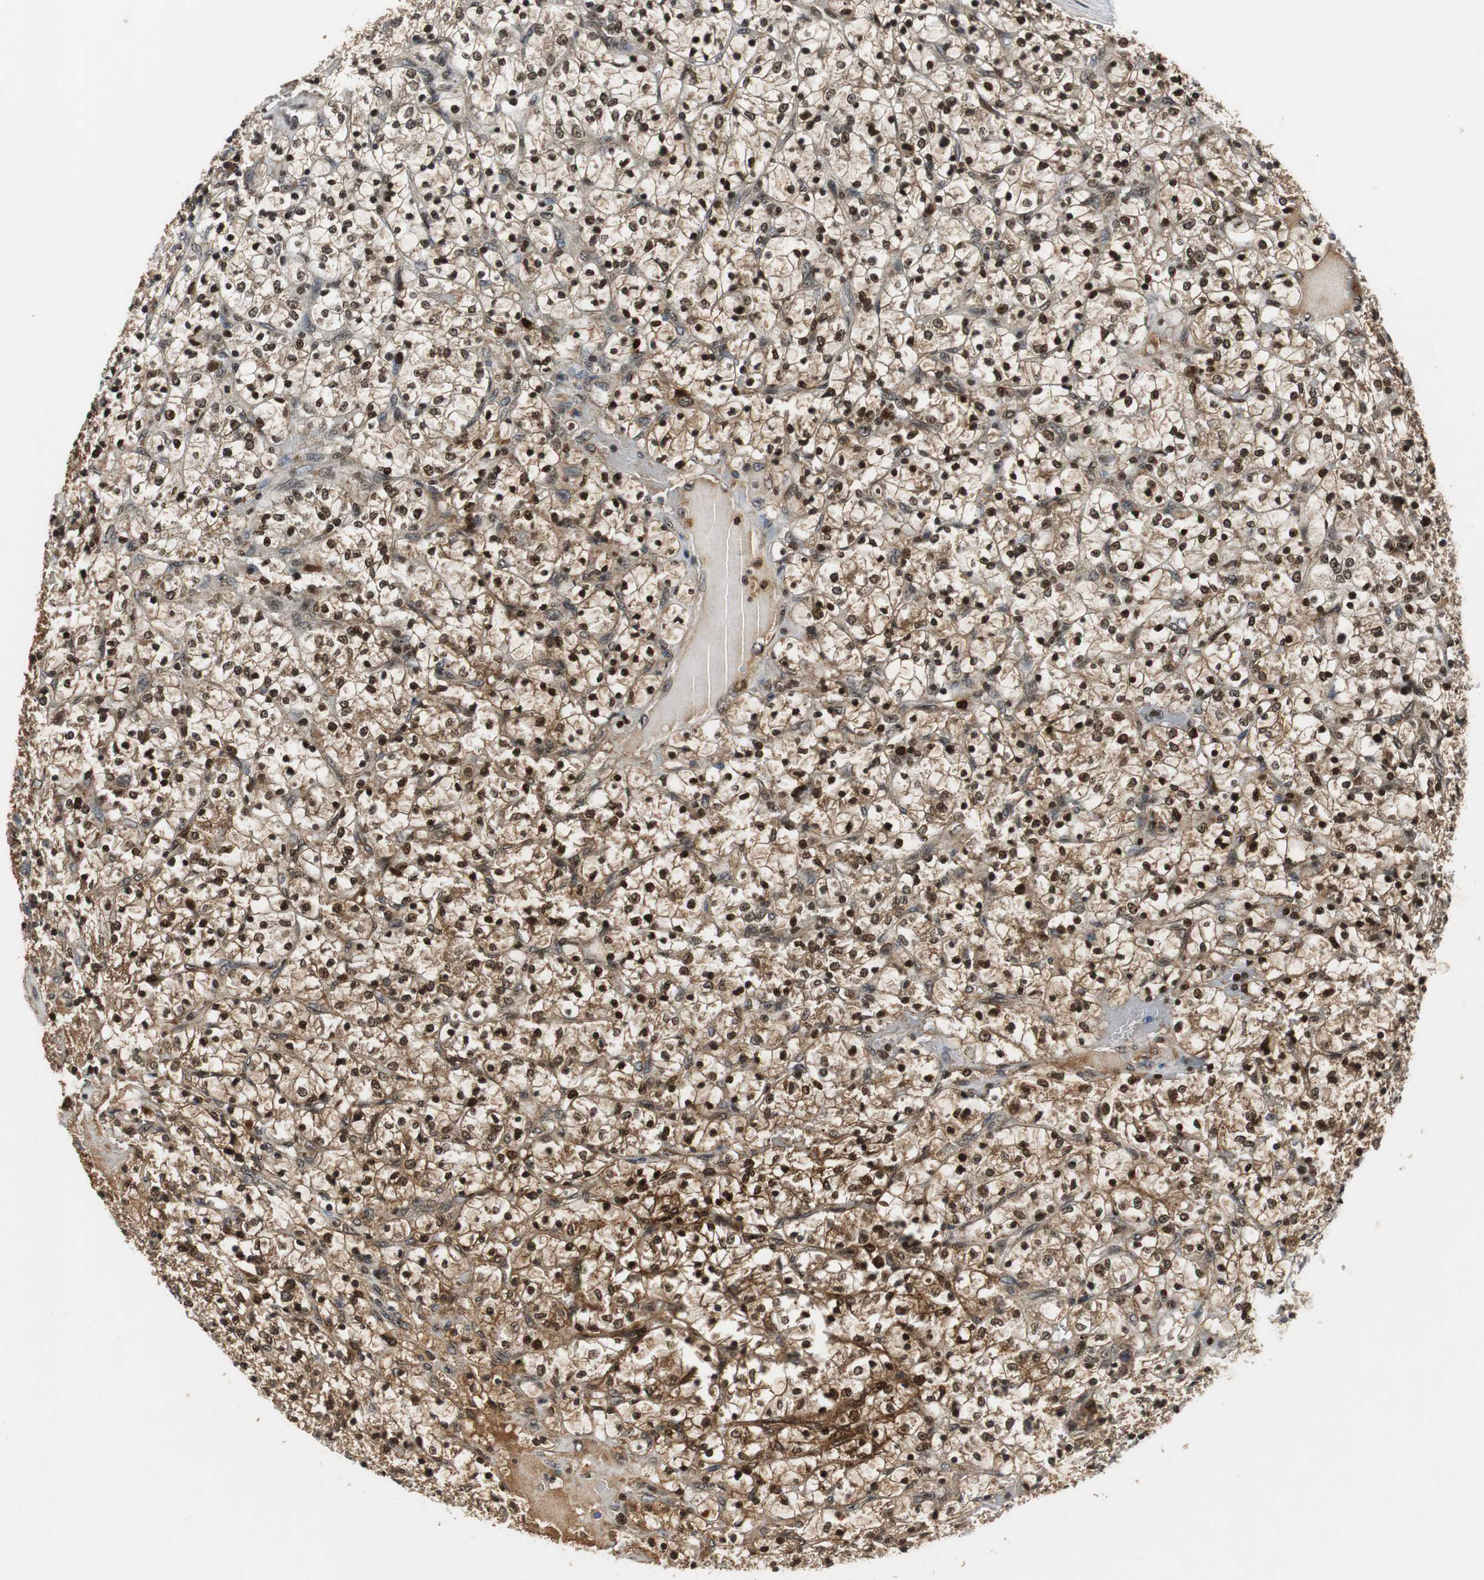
{"staining": {"intensity": "moderate", "quantity": ">75%", "location": "cytoplasmic/membranous,nuclear"}, "tissue": "renal cancer", "cell_type": "Tumor cells", "image_type": "cancer", "snomed": [{"axis": "morphology", "description": "Adenocarcinoma, NOS"}, {"axis": "topography", "description": "Kidney"}], "caption": "Immunohistochemical staining of human renal adenocarcinoma exhibits moderate cytoplasmic/membranous and nuclear protein staining in about >75% of tumor cells.", "gene": "ORM1", "patient": {"sex": "female", "age": 69}}